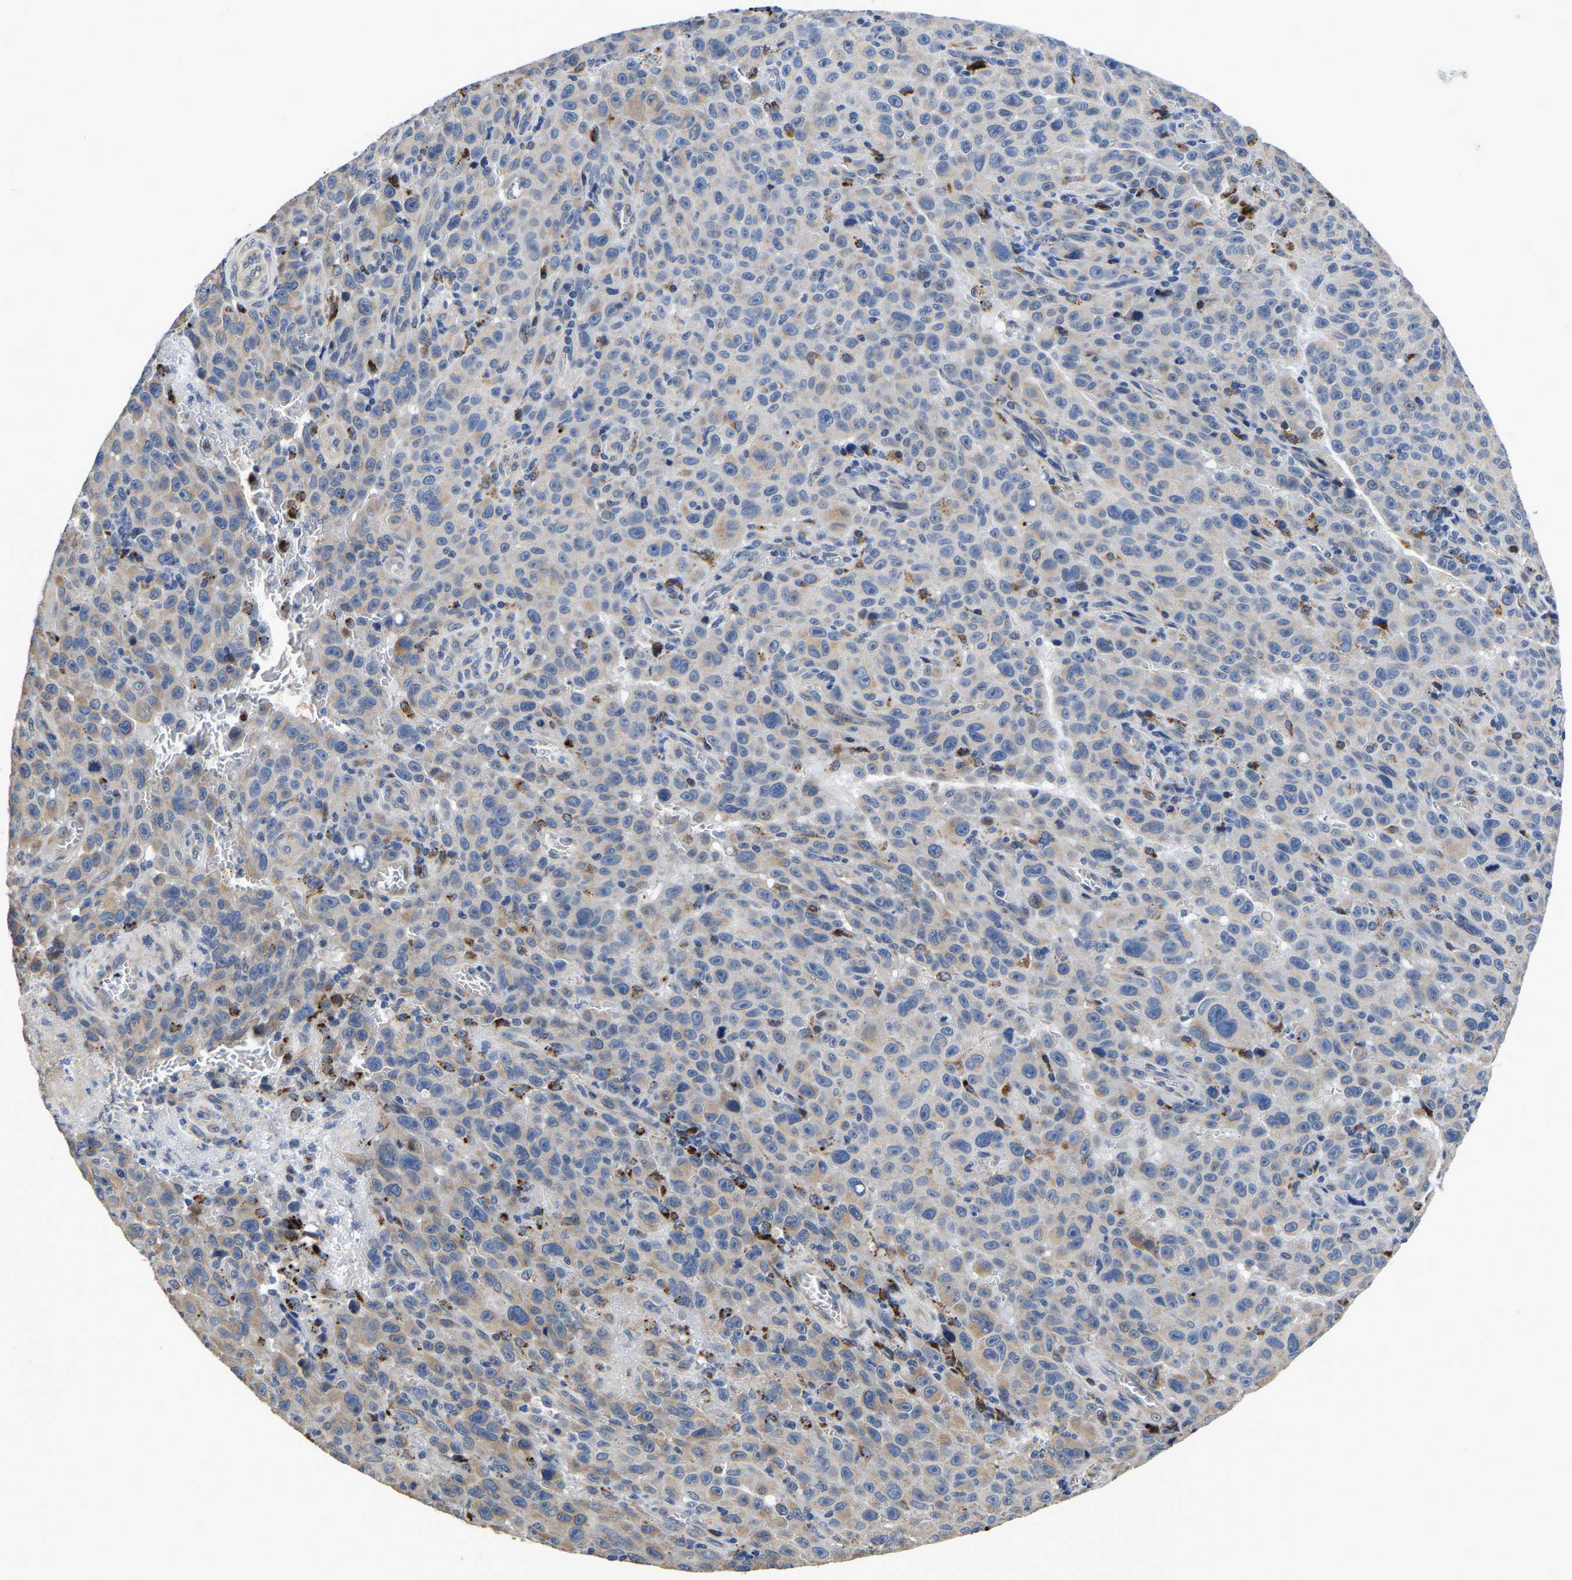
{"staining": {"intensity": "negative", "quantity": "none", "location": "none"}, "tissue": "melanoma", "cell_type": "Tumor cells", "image_type": "cancer", "snomed": [{"axis": "morphology", "description": "Malignant melanoma, NOS"}, {"axis": "topography", "description": "Skin"}], "caption": "High magnification brightfield microscopy of melanoma stained with DAB (3,3'-diaminobenzidine) (brown) and counterstained with hematoxylin (blue): tumor cells show no significant expression. (DAB IHC visualized using brightfield microscopy, high magnification).", "gene": "PDLIM7", "patient": {"sex": "female", "age": 82}}